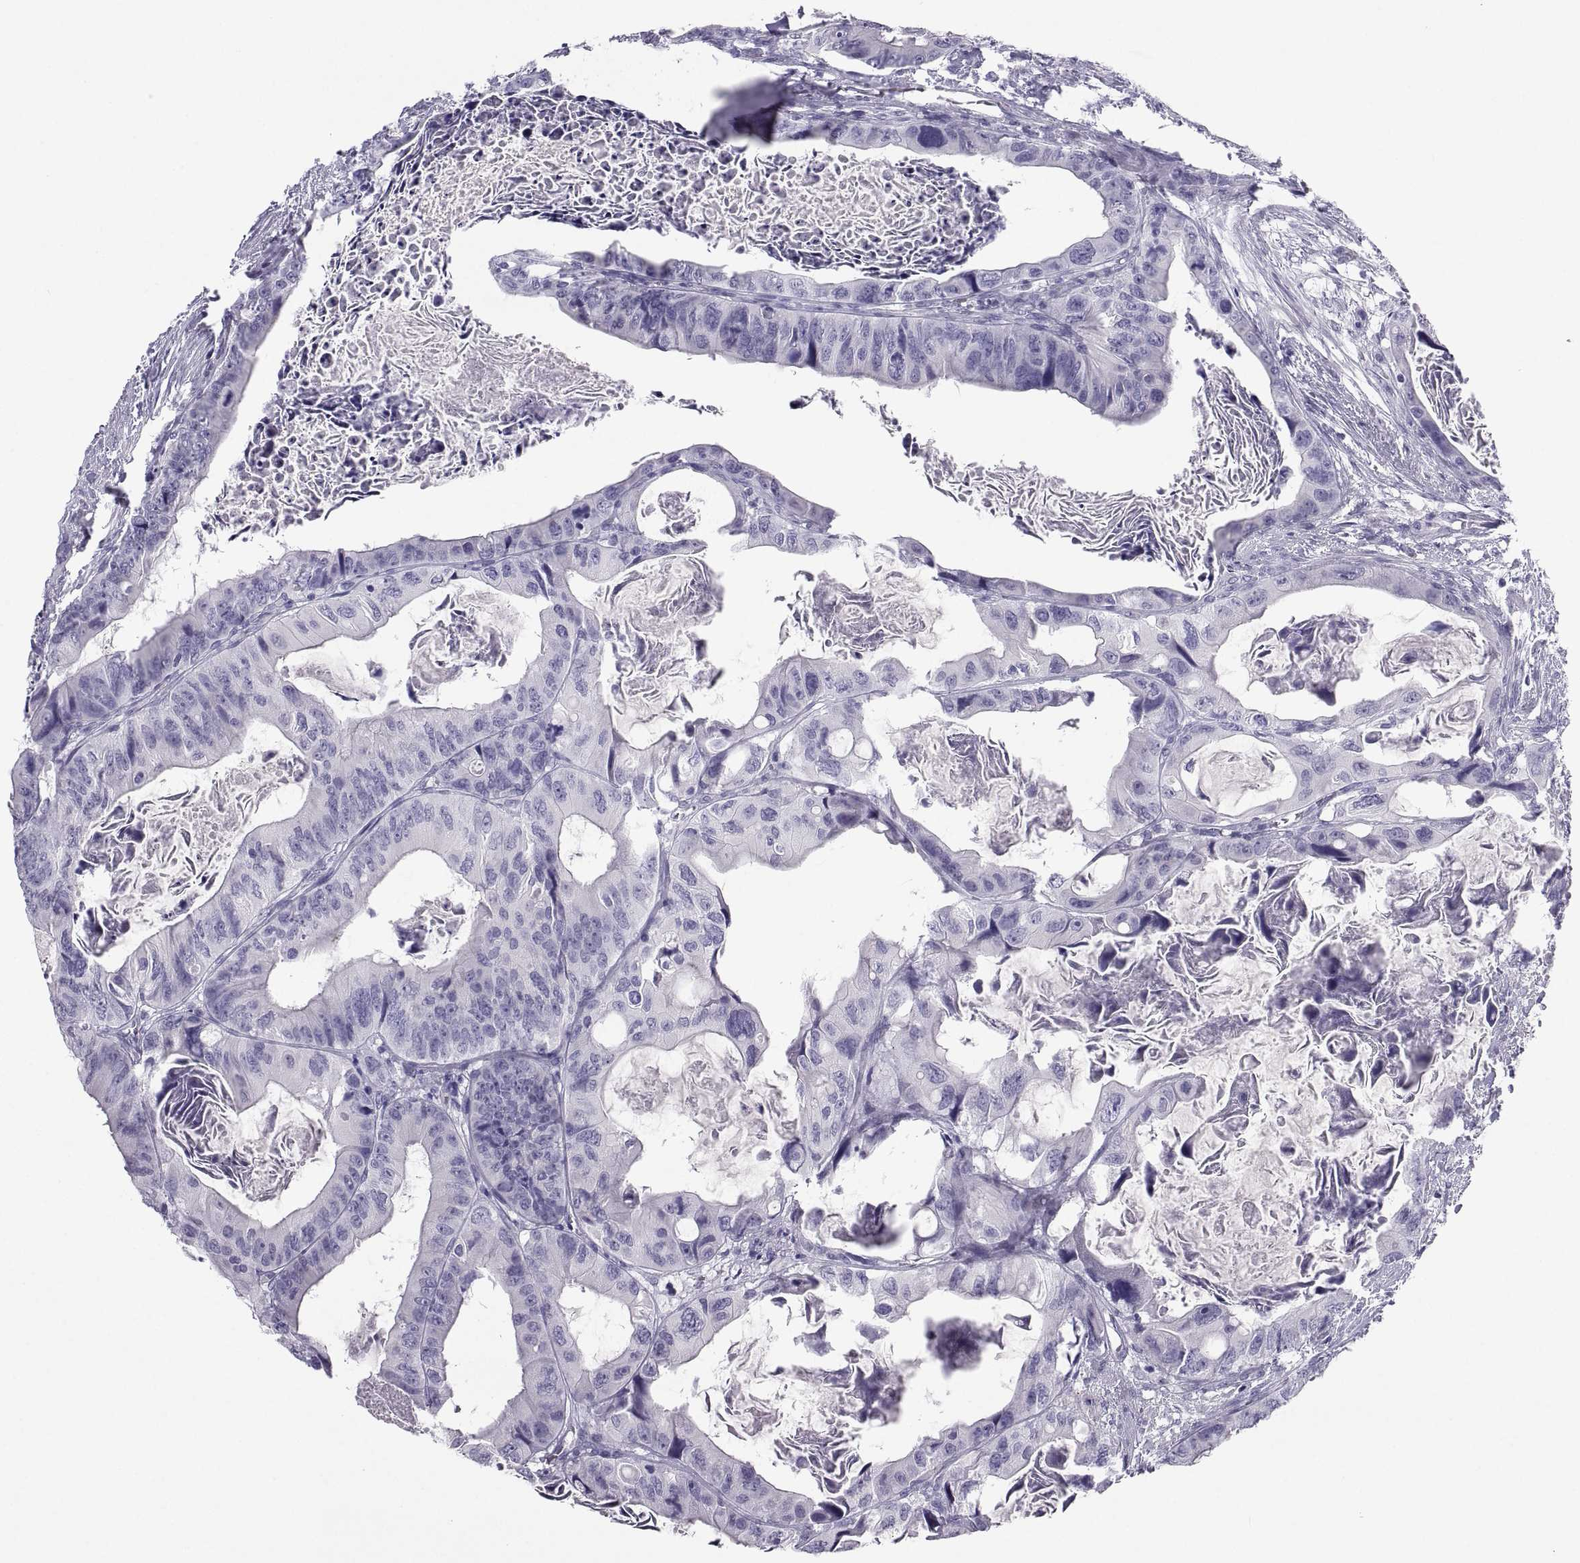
{"staining": {"intensity": "negative", "quantity": "none", "location": "none"}, "tissue": "colorectal cancer", "cell_type": "Tumor cells", "image_type": "cancer", "snomed": [{"axis": "morphology", "description": "Adenocarcinoma, NOS"}, {"axis": "topography", "description": "Rectum"}], "caption": "Histopathology image shows no significant protein positivity in tumor cells of colorectal cancer.", "gene": "PCSK1N", "patient": {"sex": "male", "age": 64}}